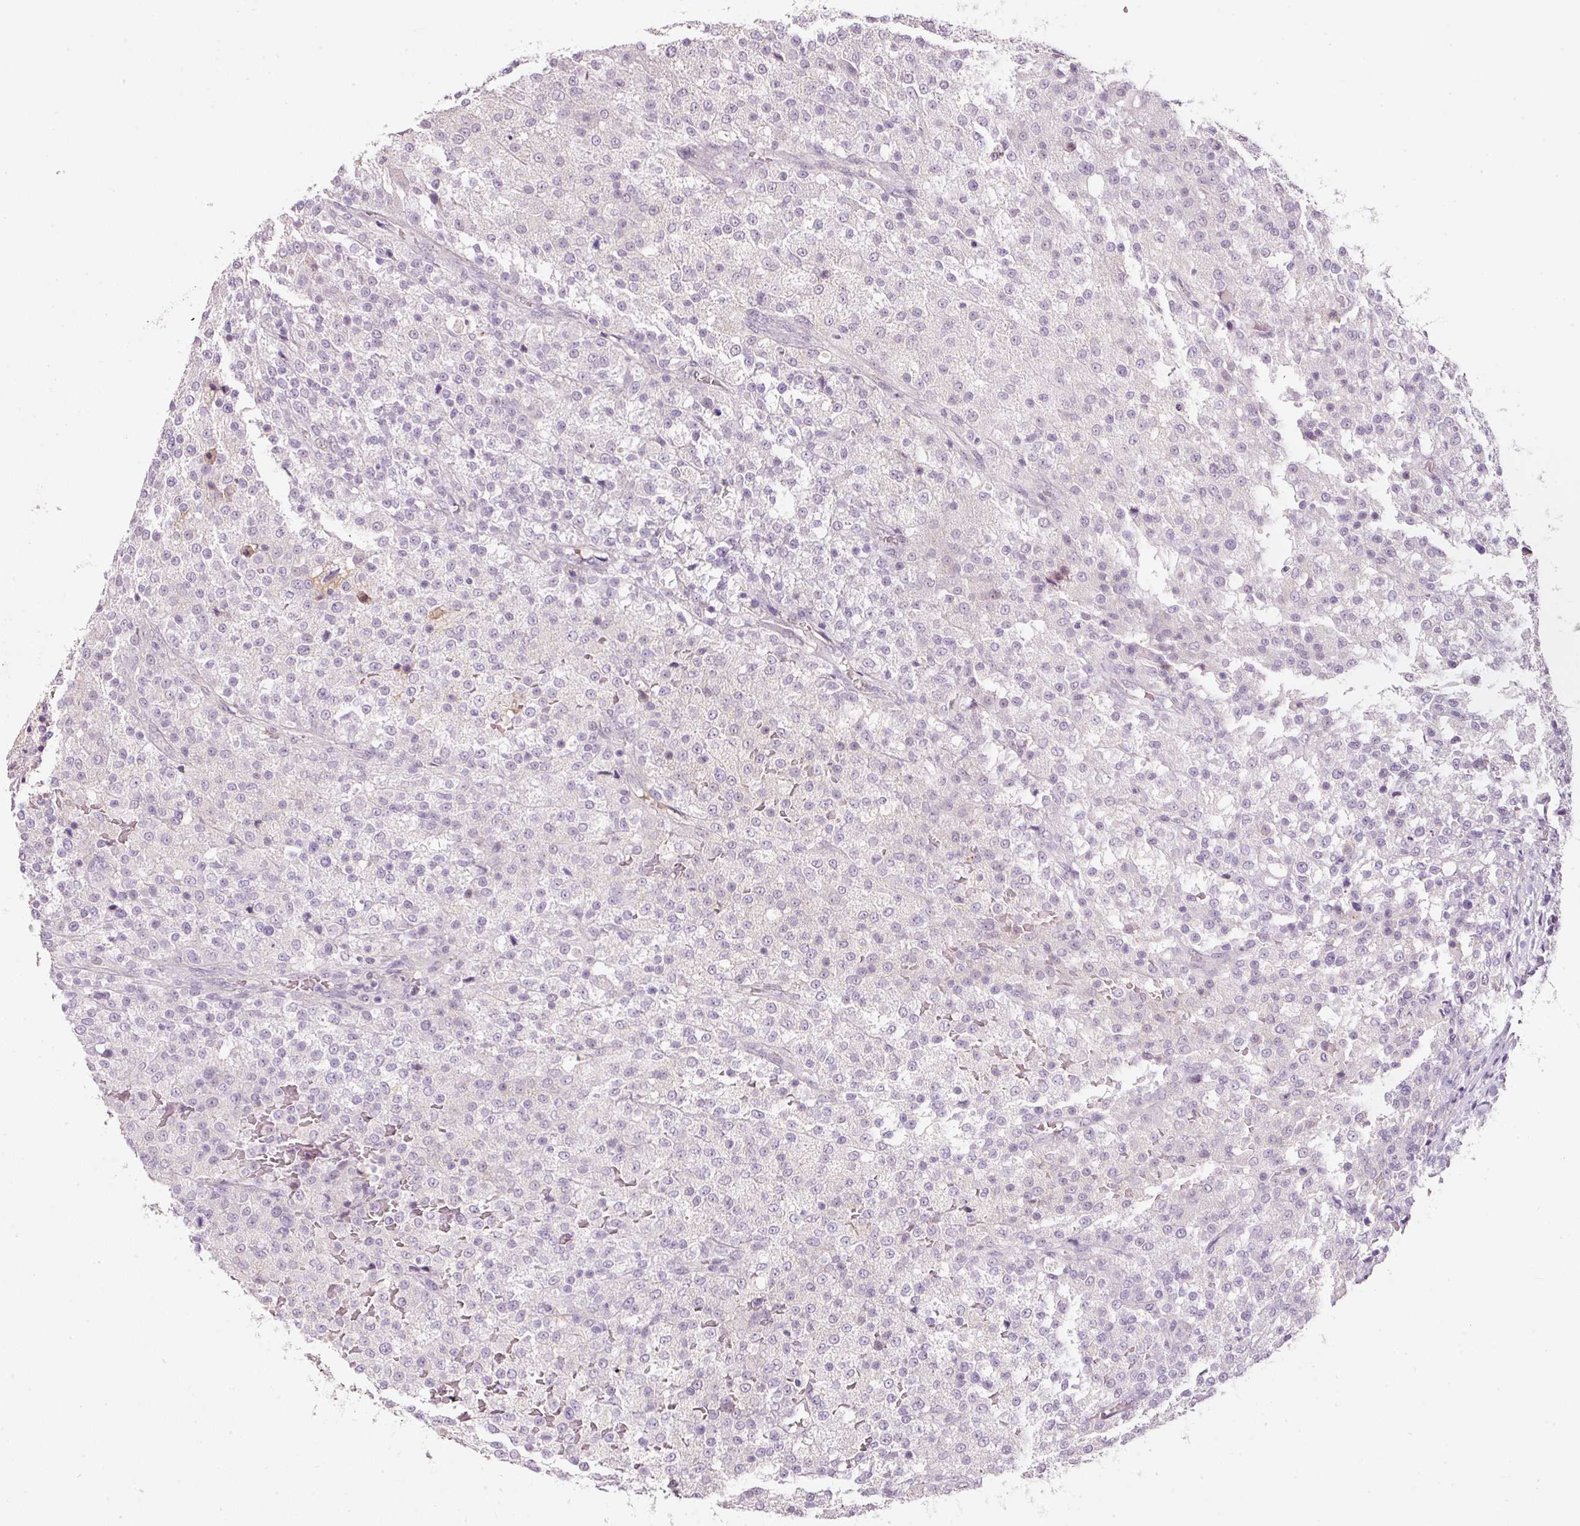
{"staining": {"intensity": "negative", "quantity": "none", "location": "none"}, "tissue": "testis cancer", "cell_type": "Tumor cells", "image_type": "cancer", "snomed": [{"axis": "morphology", "description": "Seminoma, NOS"}, {"axis": "topography", "description": "Testis"}], "caption": "DAB (3,3'-diaminobenzidine) immunohistochemical staining of human seminoma (testis) exhibits no significant staining in tumor cells.", "gene": "TMEM37", "patient": {"sex": "male", "age": 59}}